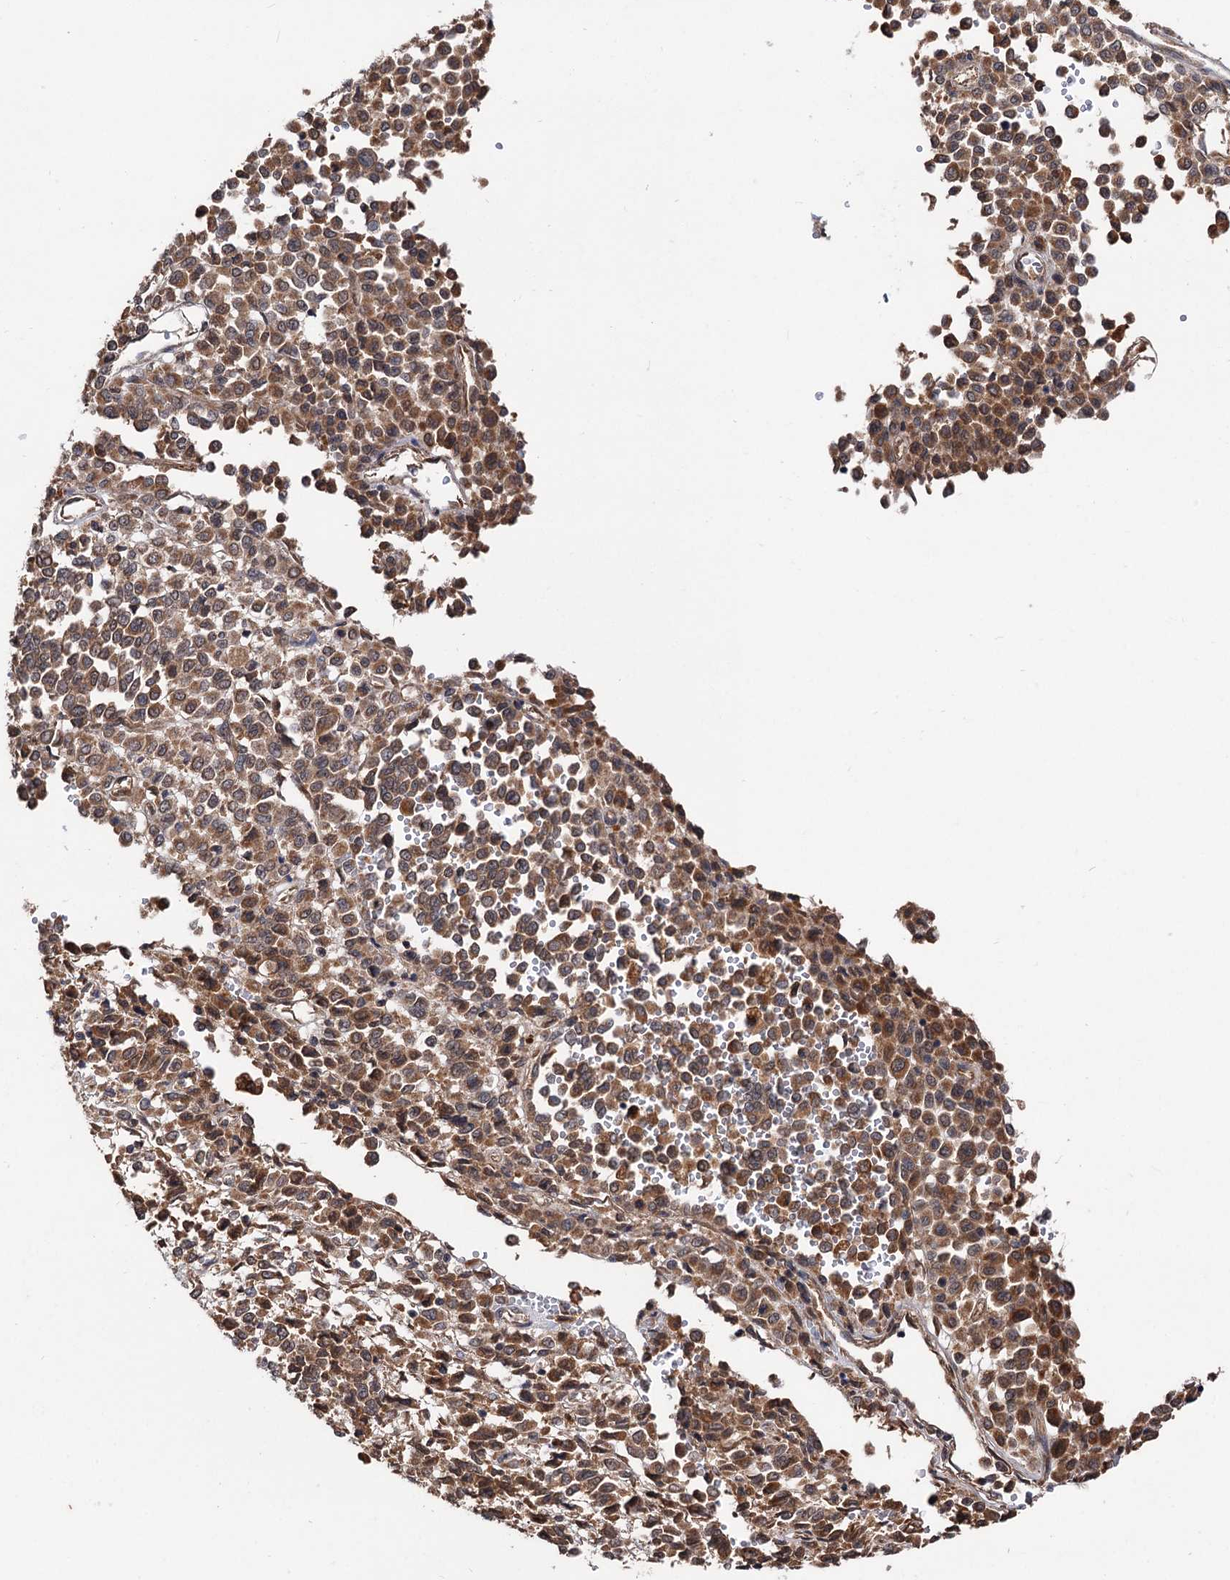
{"staining": {"intensity": "moderate", "quantity": ">75%", "location": "cytoplasmic/membranous"}, "tissue": "melanoma", "cell_type": "Tumor cells", "image_type": "cancer", "snomed": [{"axis": "morphology", "description": "Malignant melanoma, Metastatic site"}, {"axis": "topography", "description": "Pancreas"}], "caption": "Immunohistochemistry (IHC) of malignant melanoma (metastatic site) demonstrates medium levels of moderate cytoplasmic/membranous staining in approximately >75% of tumor cells.", "gene": "TEX9", "patient": {"sex": "female", "age": 30}}